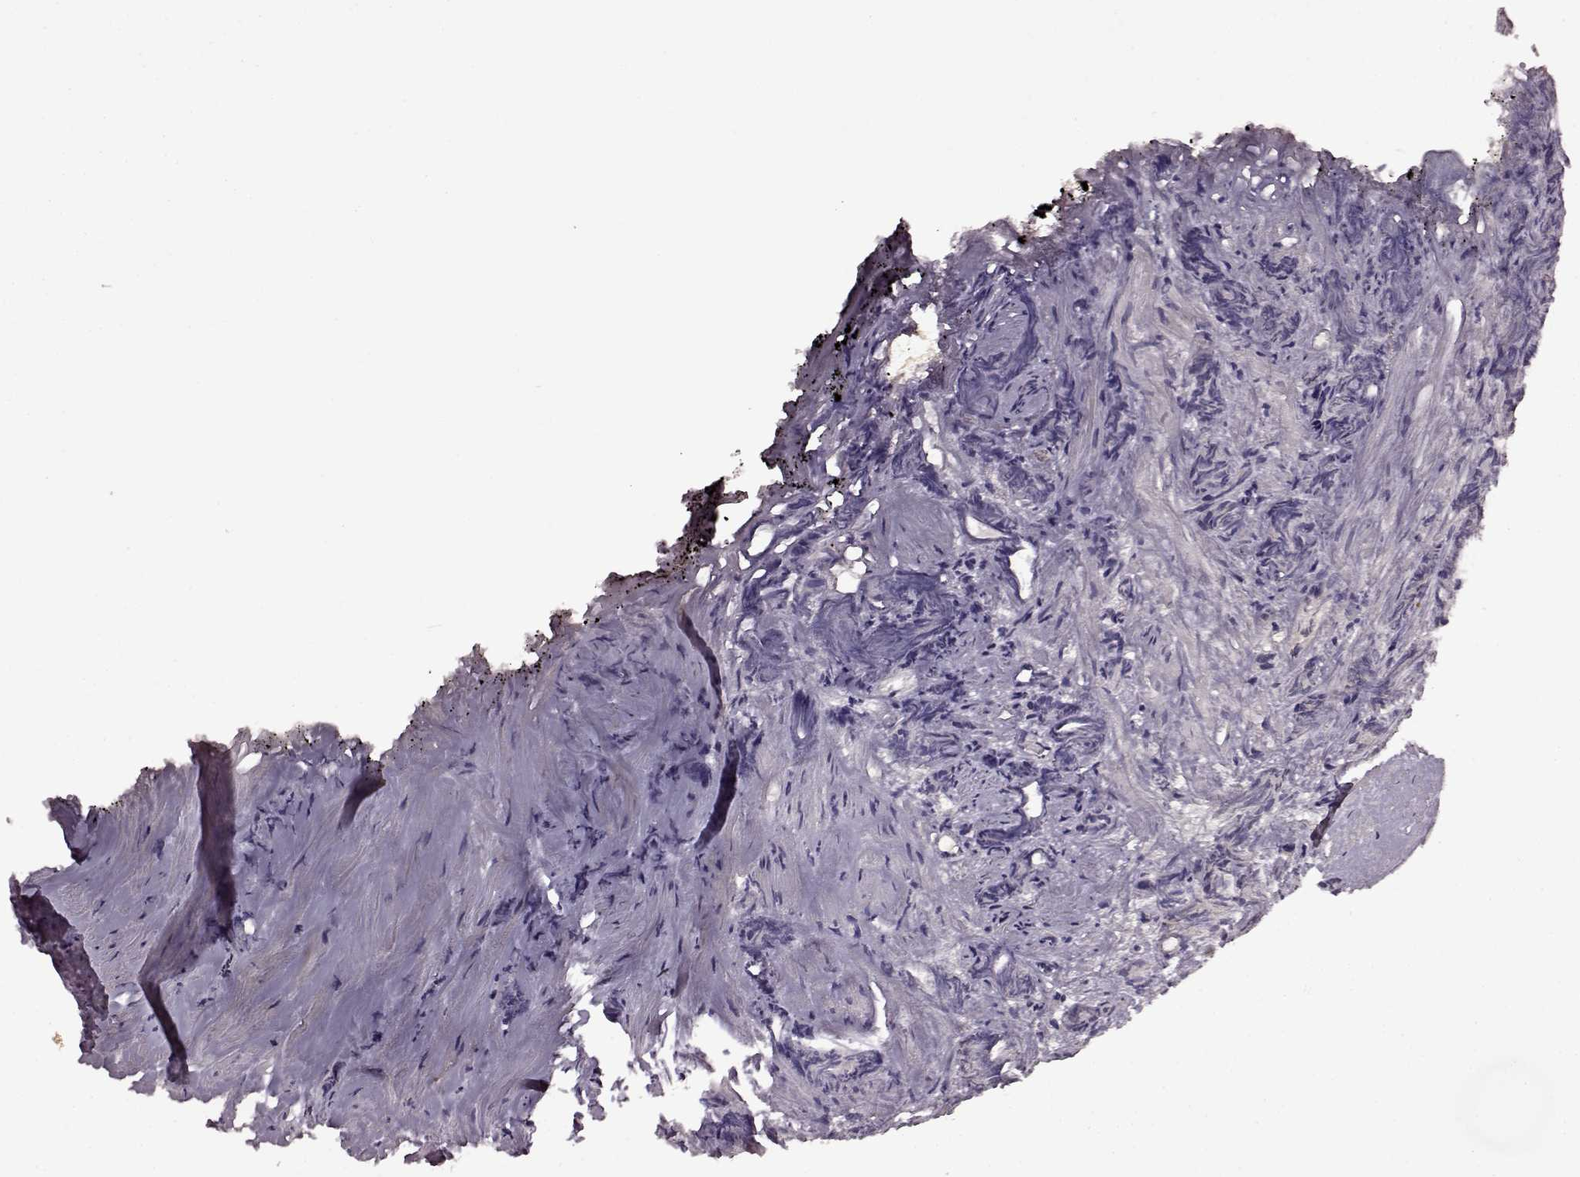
{"staining": {"intensity": "negative", "quantity": "none", "location": "none"}, "tissue": "prostate cancer", "cell_type": "Tumor cells", "image_type": "cancer", "snomed": [{"axis": "morphology", "description": "Adenocarcinoma, High grade"}, {"axis": "topography", "description": "Prostate"}], "caption": "This micrograph is of prostate cancer stained with immunohistochemistry to label a protein in brown with the nuclei are counter-stained blue. There is no staining in tumor cells.", "gene": "MAIP1", "patient": {"sex": "male", "age": 84}}